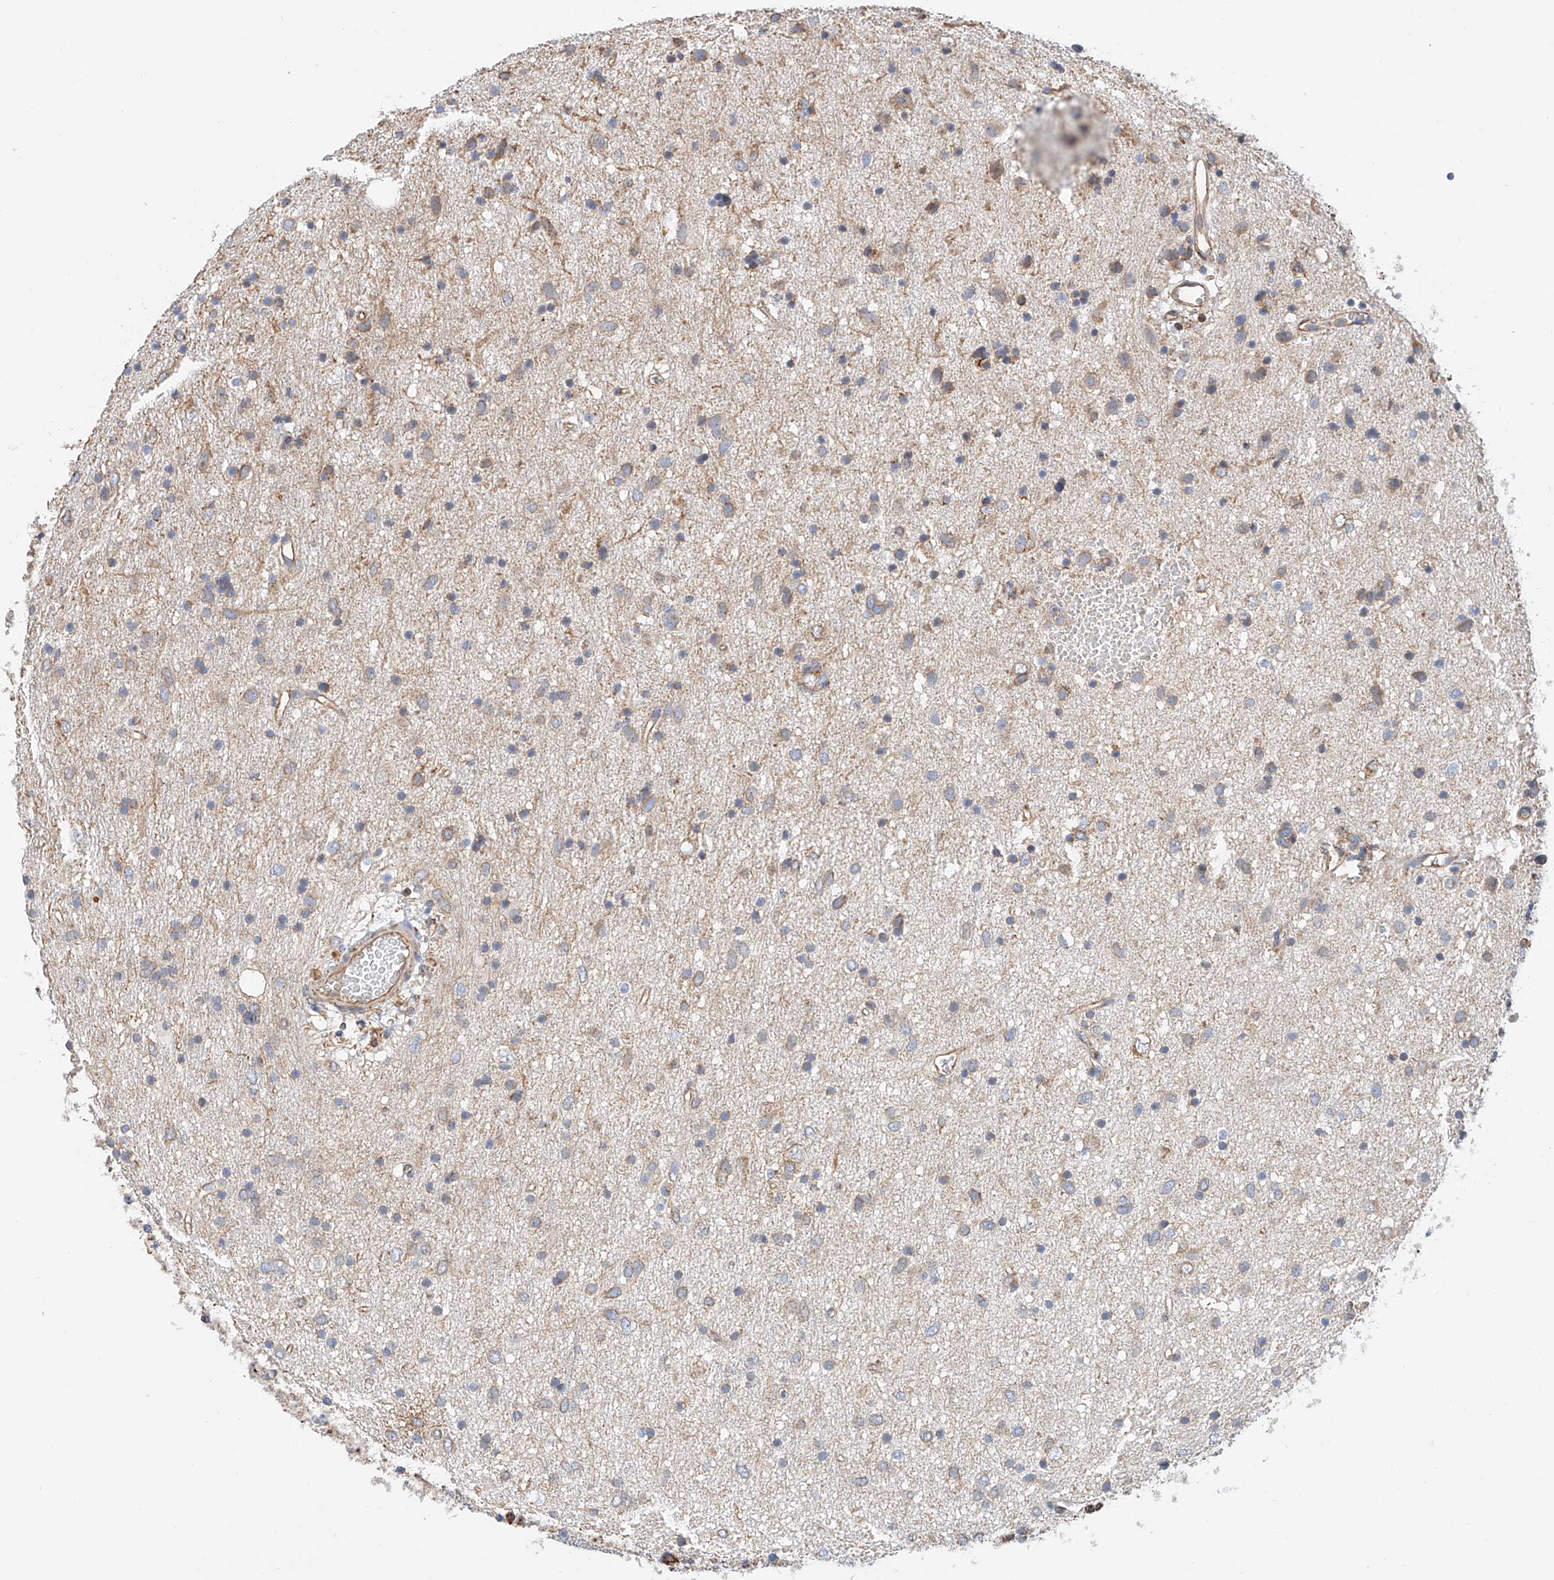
{"staining": {"intensity": "weak", "quantity": "25%-75%", "location": "cytoplasmic/membranous"}, "tissue": "glioma", "cell_type": "Tumor cells", "image_type": "cancer", "snomed": [{"axis": "morphology", "description": "Glioma, malignant, Low grade"}, {"axis": "topography", "description": "Brain"}], "caption": "The photomicrograph demonstrates staining of glioma, revealing weak cytoplasmic/membranous protein positivity (brown color) within tumor cells.", "gene": "NDUFV3", "patient": {"sex": "male", "age": 77}}